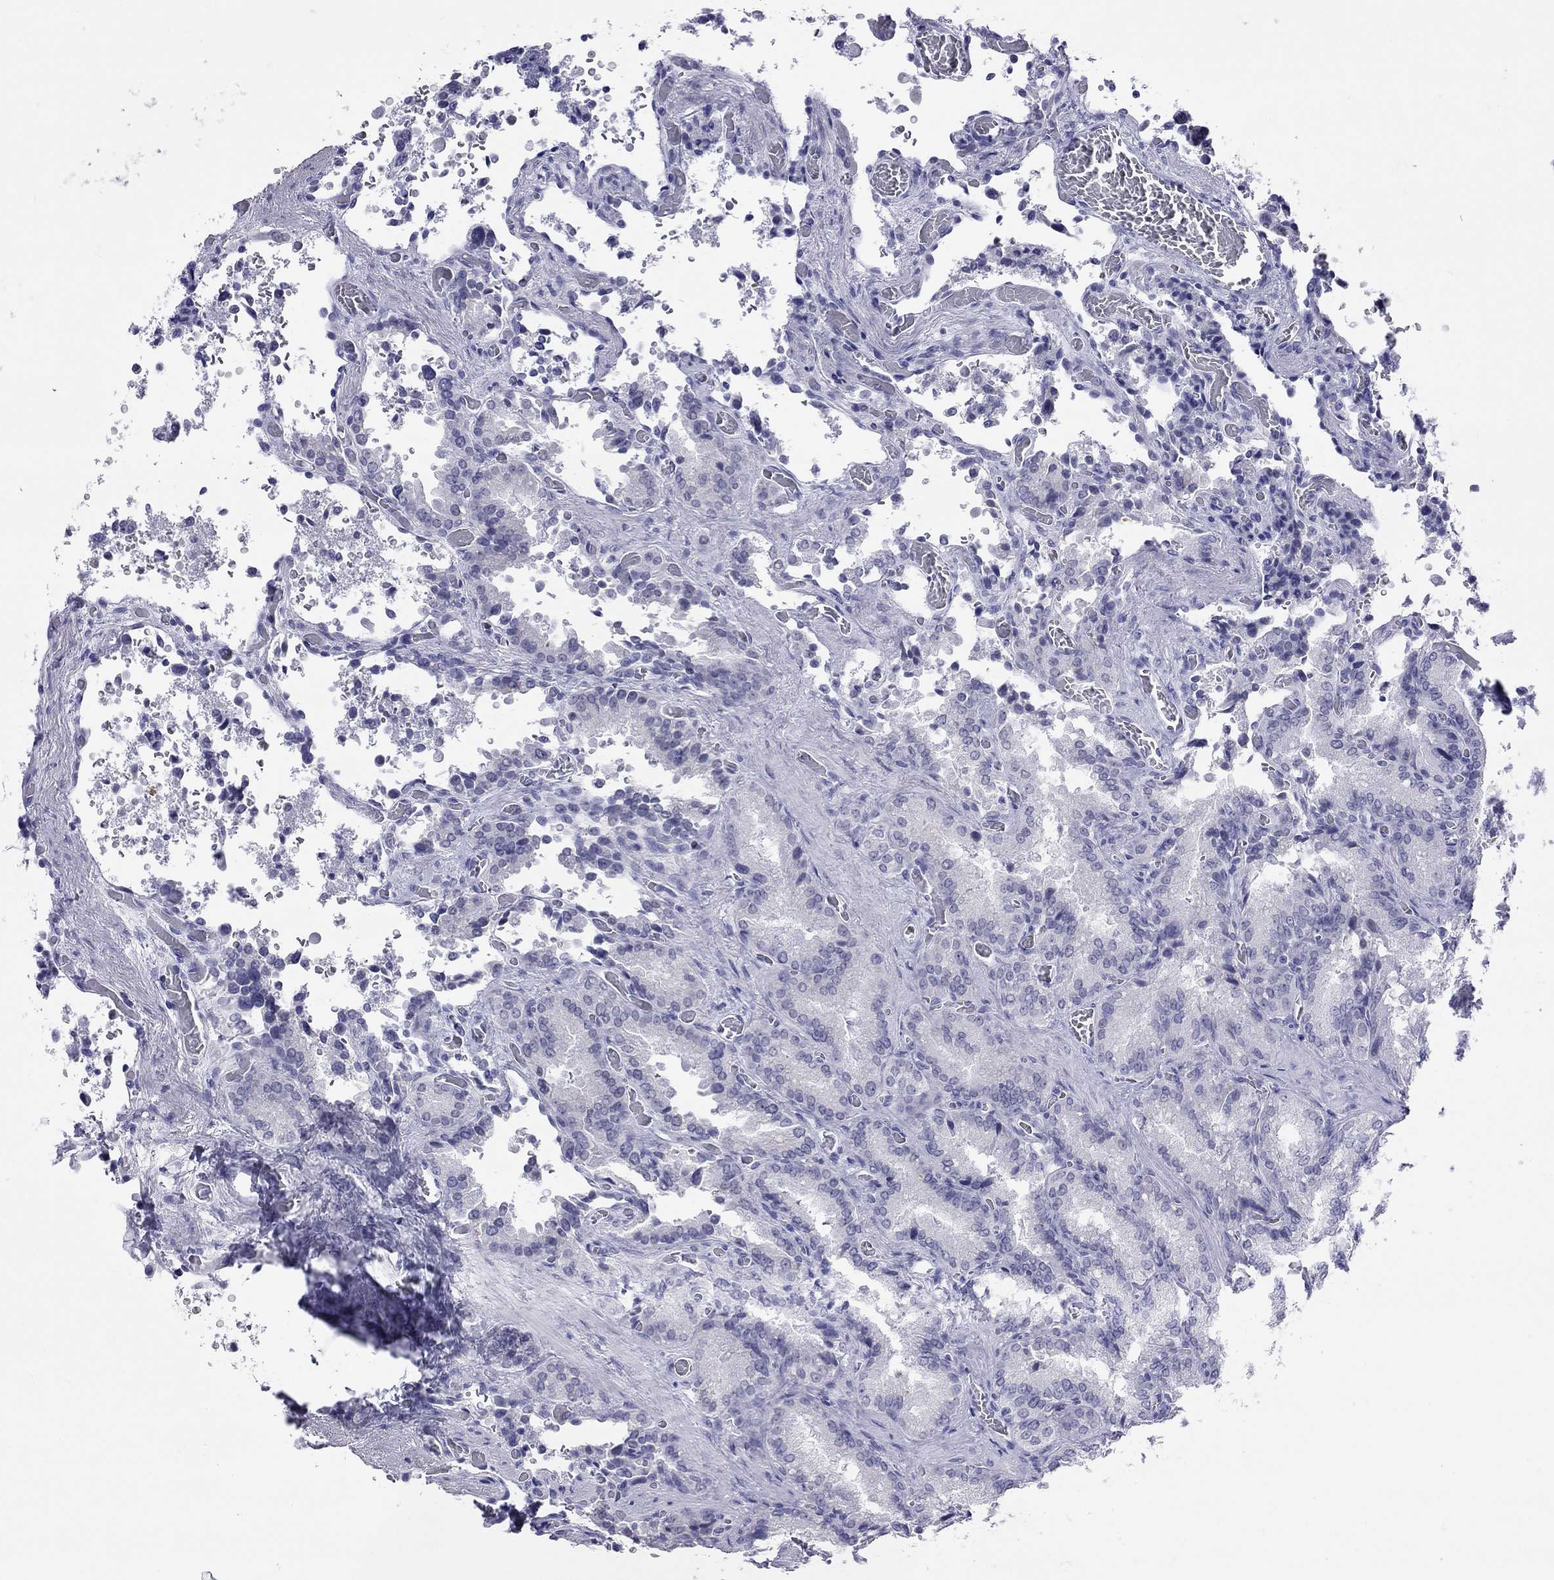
{"staining": {"intensity": "negative", "quantity": "none", "location": "none"}, "tissue": "seminal vesicle", "cell_type": "Glandular cells", "image_type": "normal", "snomed": [{"axis": "morphology", "description": "Normal tissue, NOS"}, {"axis": "topography", "description": "Seminal veicle"}], "caption": "A high-resolution histopathology image shows immunohistochemistry (IHC) staining of normal seminal vesicle, which shows no significant positivity in glandular cells. (DAB IHC with hematoxylin counter stain).", "gene": "LYAR", "patient": {"sex": "male", "age": 37}}